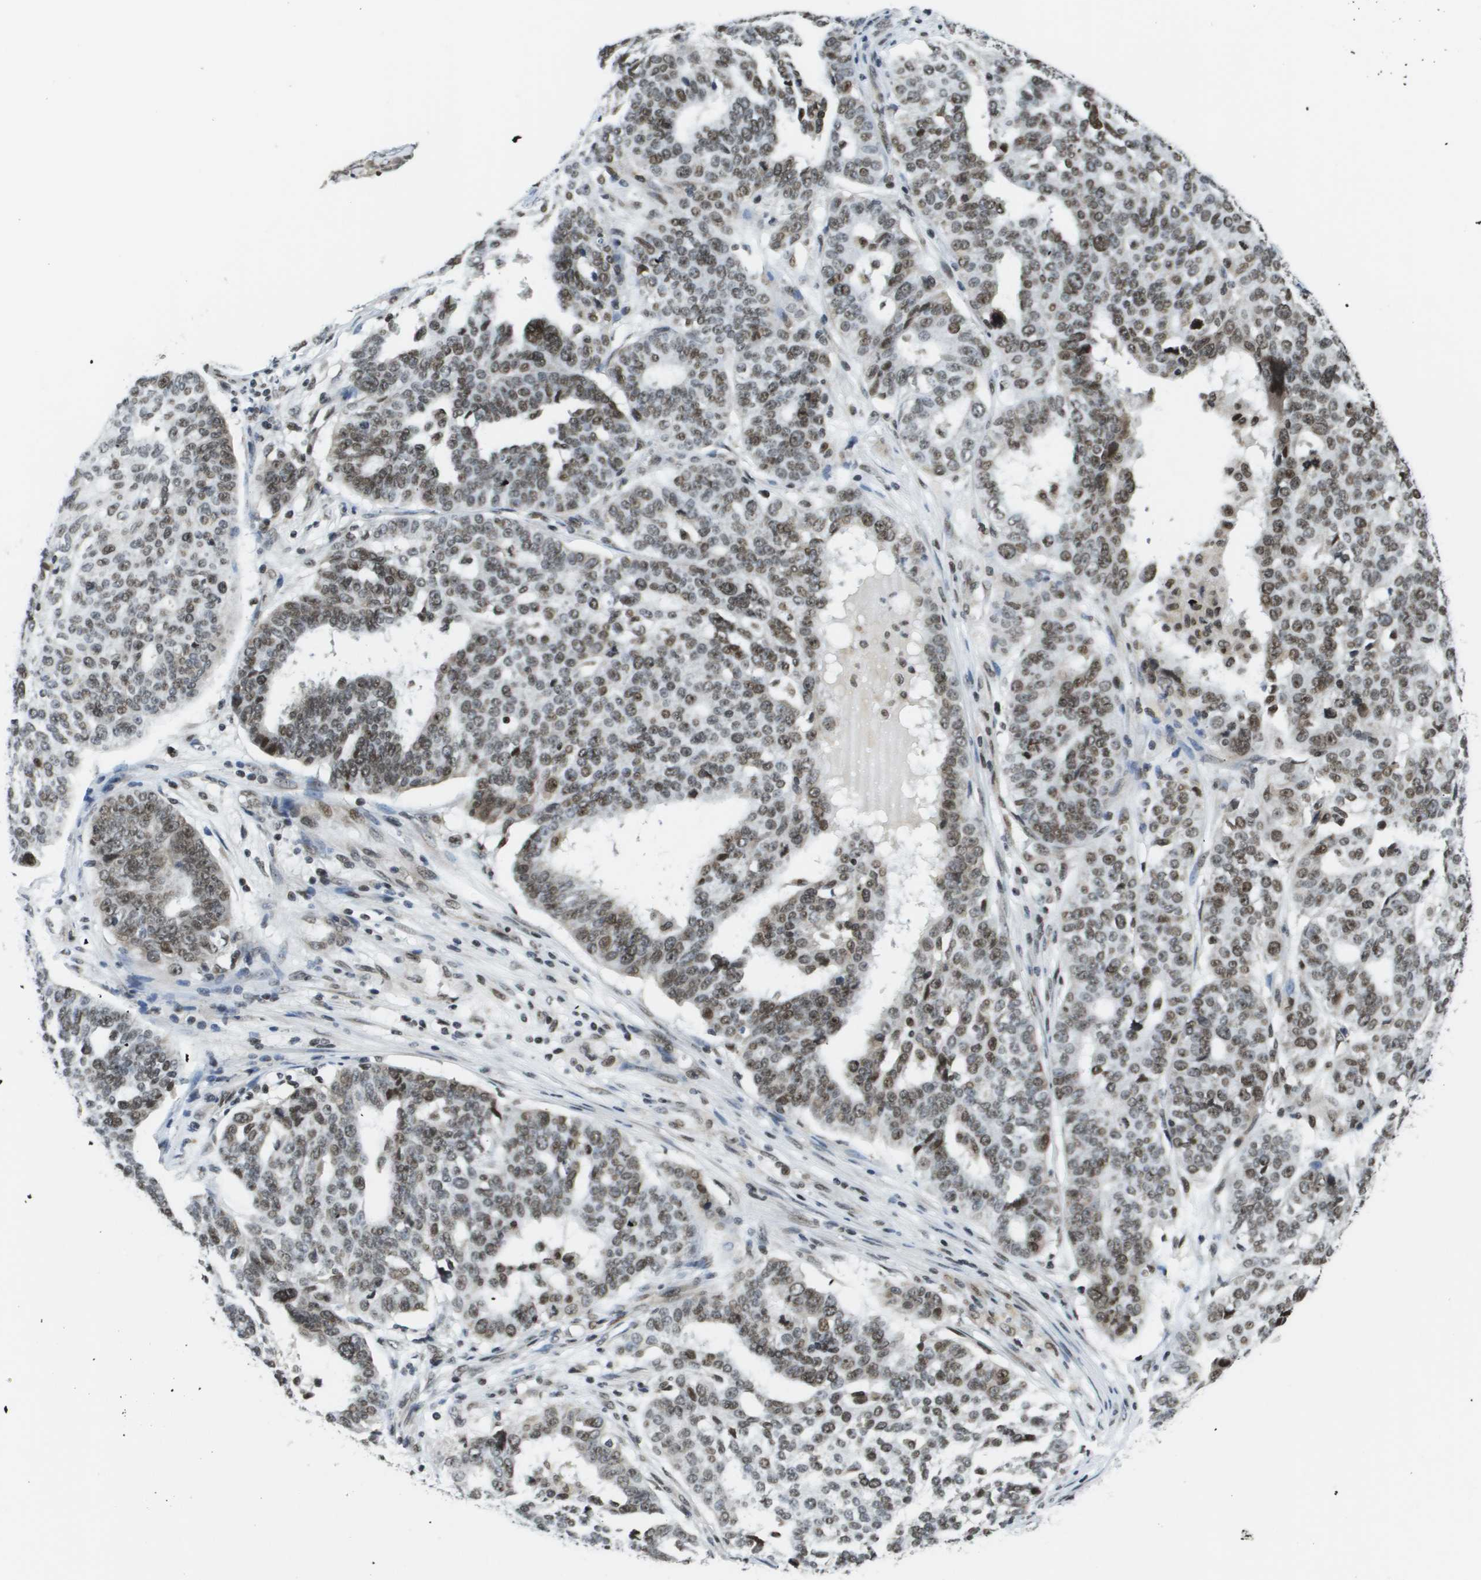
{"staining": {"intensity": "moderate", "quantity": ">75%", "location": "nuclear"}, "tissue": "ovarian cancer", "cell_type": "Tumor cells", "image_type": "cancer", "snomed": [{"axis": "morphology", "description": "Cystadenocarcinoma, serous, NOS"}, {"axis": "topography", "description": "Ovary"}], "caption": "A medium amount of moderate nuclear positivity is seen in about >75% of tumor cells in ovarian serous cystadenocarcinoma tissue.", "gene": "RECQL4", "patient": {"sex": "female", "age": 59}}